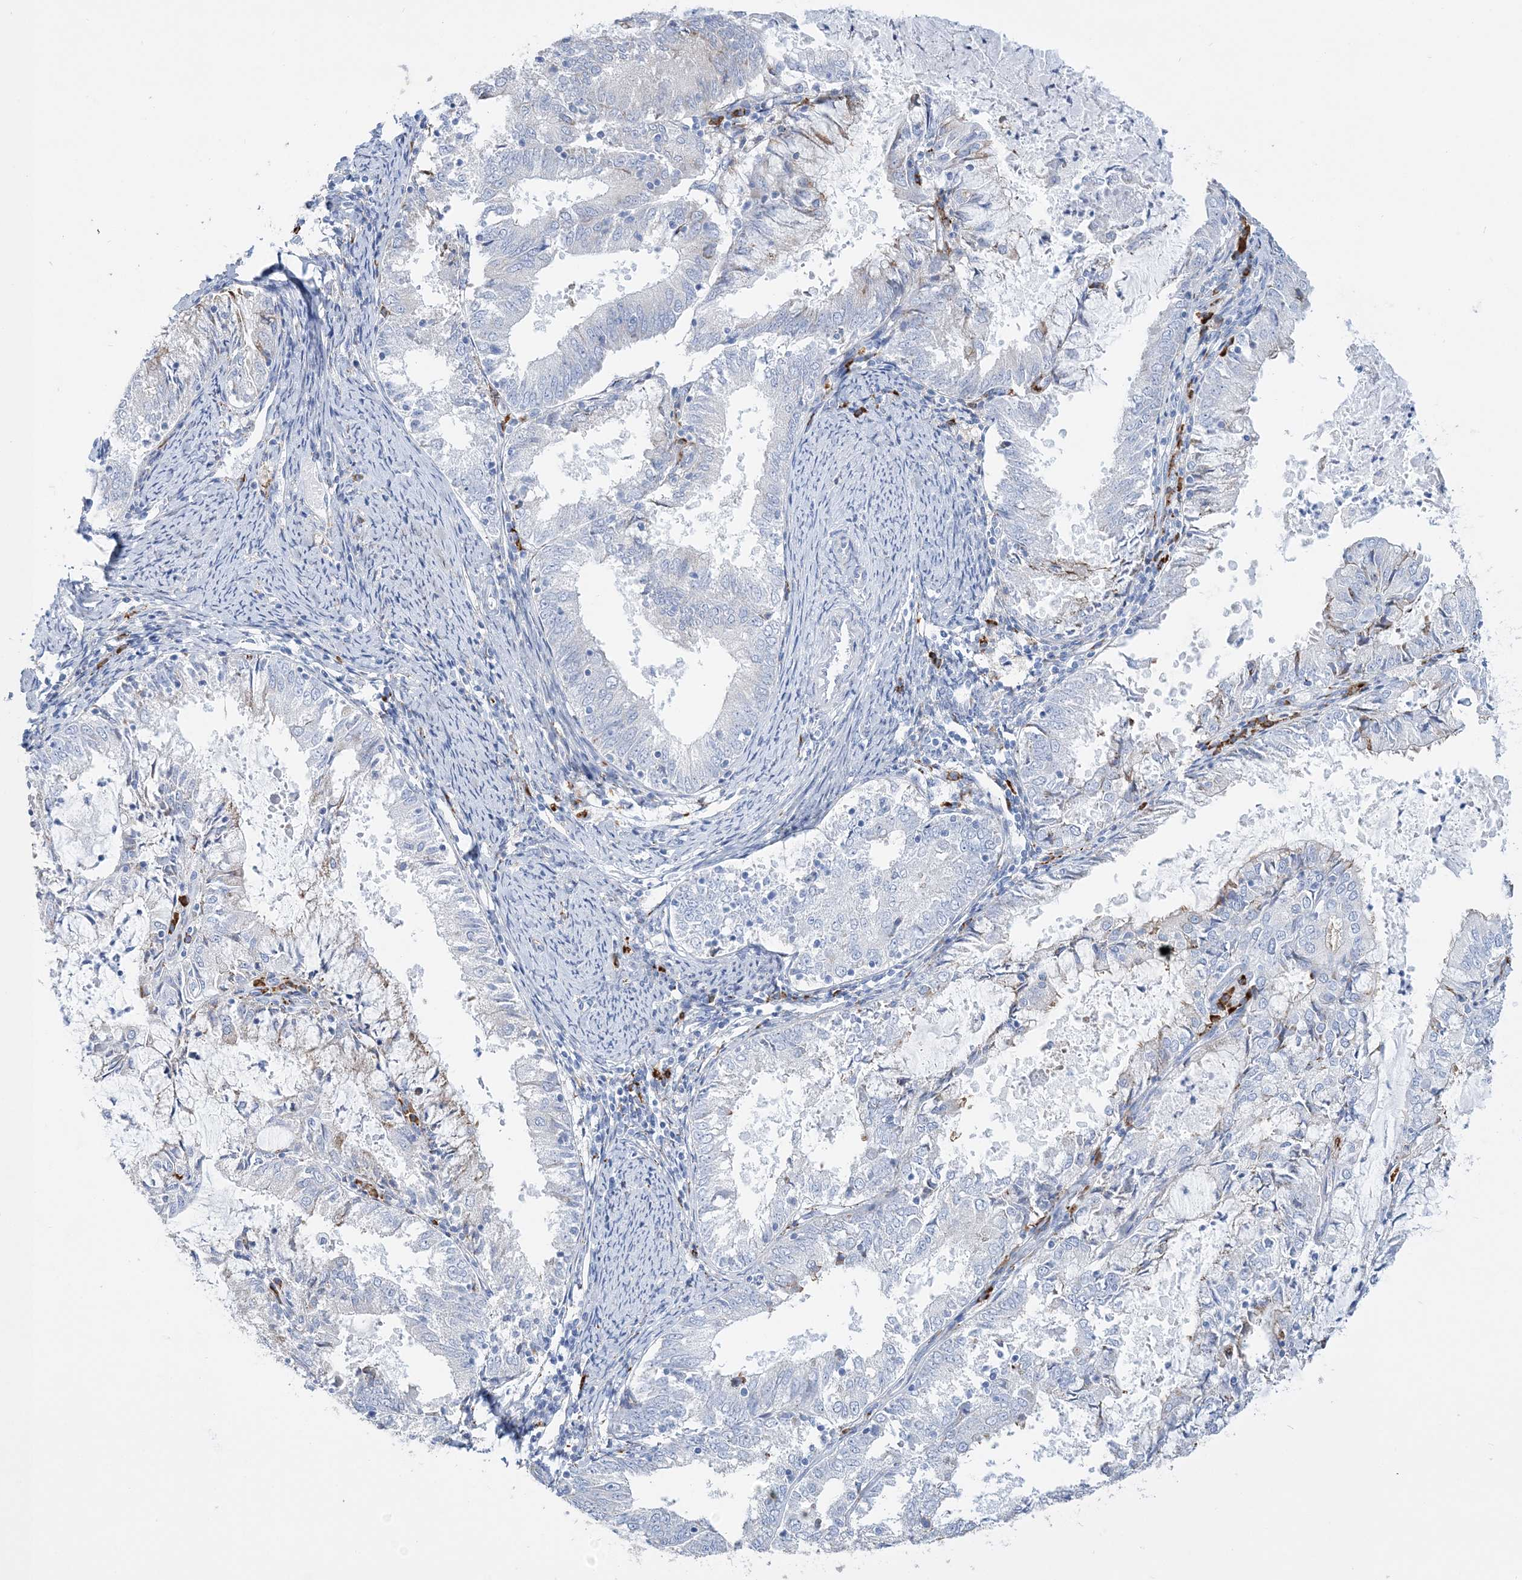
{"staining": {"intensity": "negative", "quantity": "none", "location": "none"}, "tissue": "endometrial cancer", "cell_type": "Tumor cells", "image_type": "cancer", "snomed": [{"axis": "morphology", "description": "Adenocarcinoma, NOS"}, {"axis": "topography", "description": "Endometrium"}], "caption": "Tumor cells show no significant protein expression in endometrial cancer (adenocarcinoma). The staining is performed using DAB (3,3'-diaminobenzidine) brown chromogen with nuclei counter-stained in using hematoxylin.", "gene": "TSPYL6", "patient": {"sex": "female", "age": 57}}